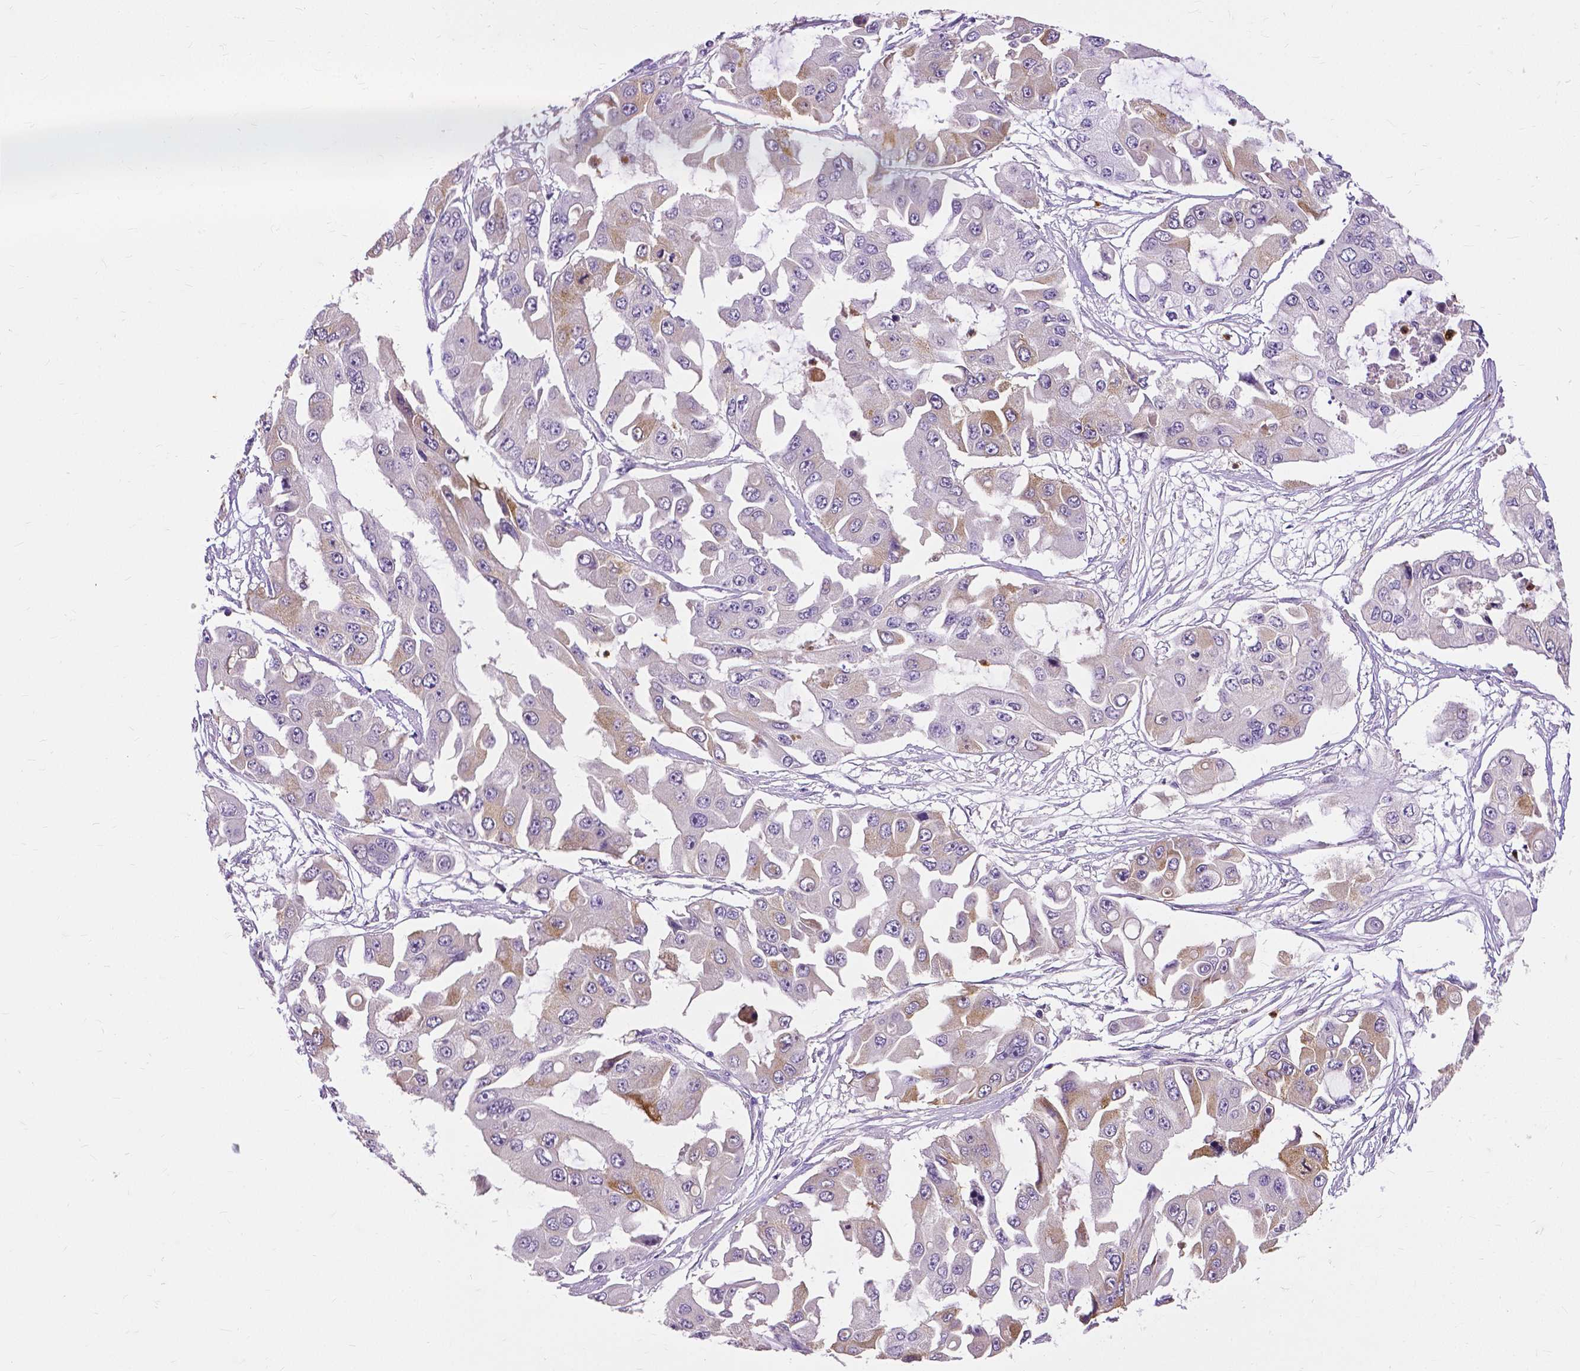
{"staining": {"intensity": "weak", "quantity": "<25%", "location": "cytoplasmic/membranous"}, "tissue": "ovarian cancer", "cell_type": "Tumor cells", "image_type": "cancer", "snomed": [{"axis": "morphology", "description": "Cystadenocarcinoma, serous, NOS"}, {"axis": "topography", "description": "Ovary"}], "caption": "The IHC photomicrograph has no significant expression in tumor cells of ovarian serous cystadenocarcinoma tissue. (Stains: DAB (3,3'-diaminobenzidine) immunohistochemistry with hematoxylin counter stain, Microscopy: brightfield microscopy at high magnification).", "gene": "CXCR2", "patient": {"sex": "female", "age": 56}}